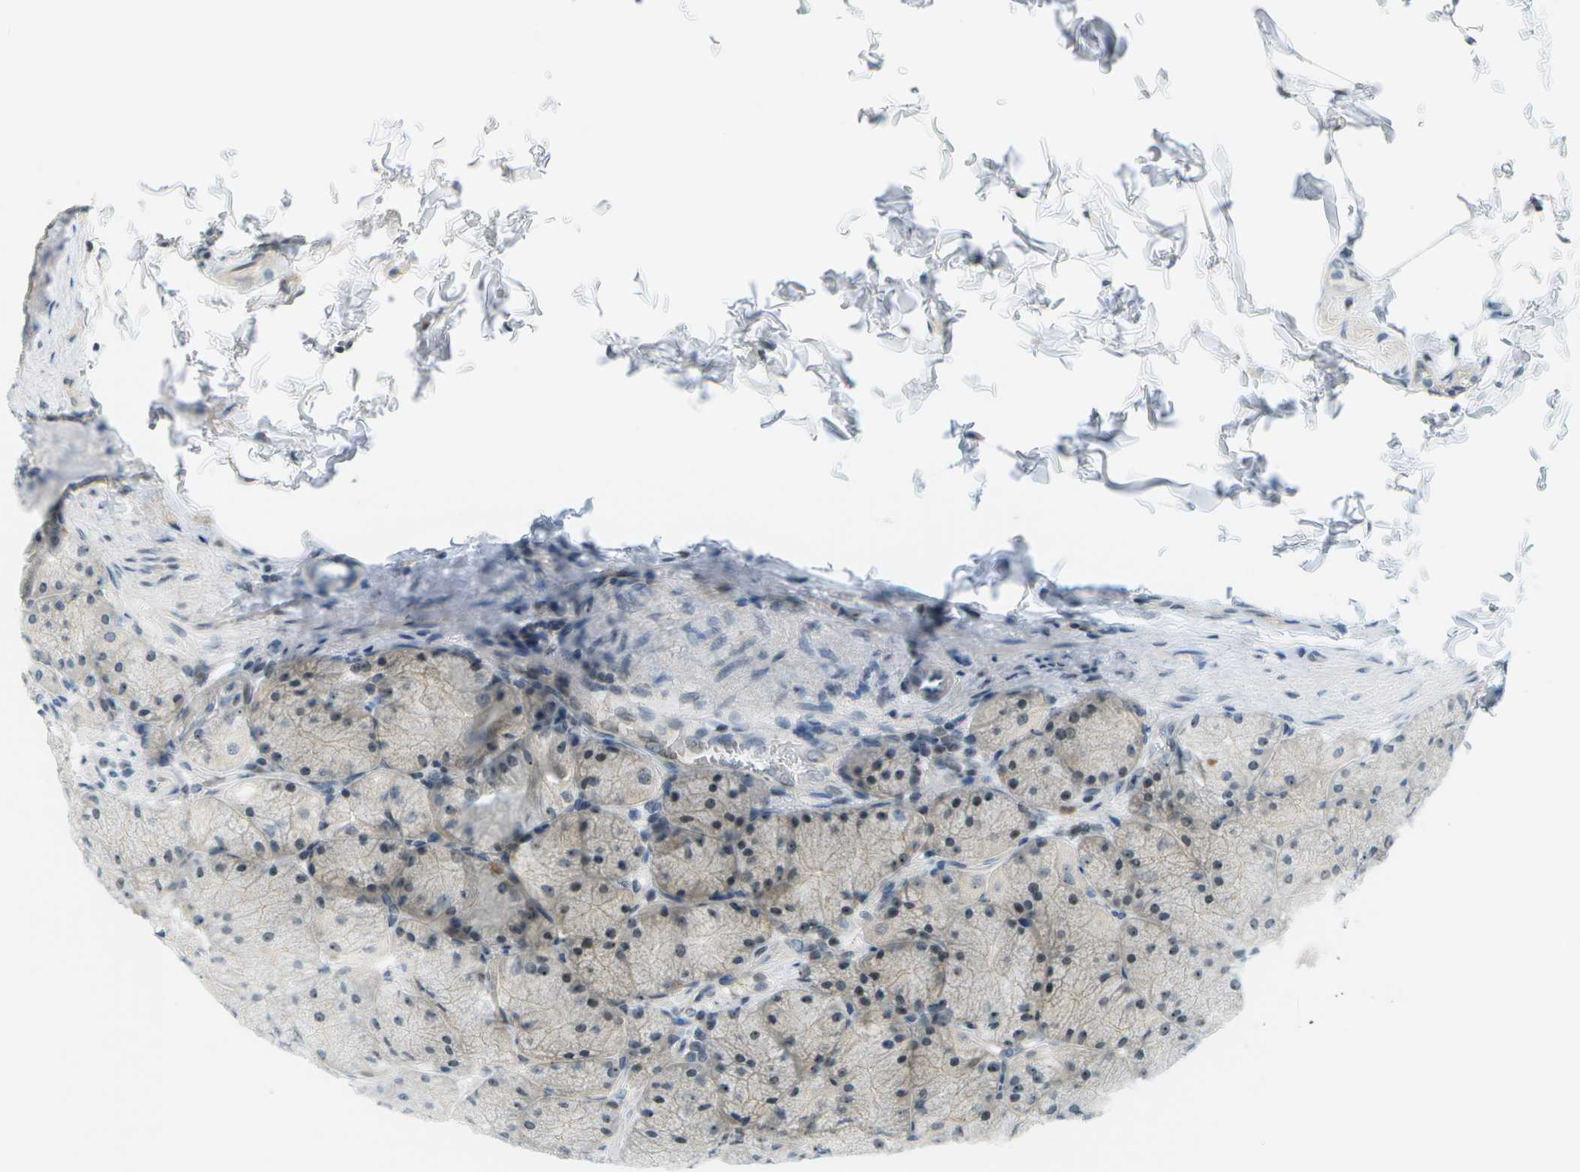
{"staining": {"intensity": "weak", "quantity": "<25%", "location": "cytoplasmic/membranous"}, "tissue": "stomach", "cell_type": "Glandular cells", "image_type": "normal", "snomed": [{"axis": "morphology", "description": "Normal tissue, NOS"}, {"axis": "topography", "description": "Stomach, upper"}], "caption": "Stomach stained for a protein using IHC exhibits no expression glandular cells.", "gene": "PITHD1", "patient": {"sex": "female", "age": 56}}